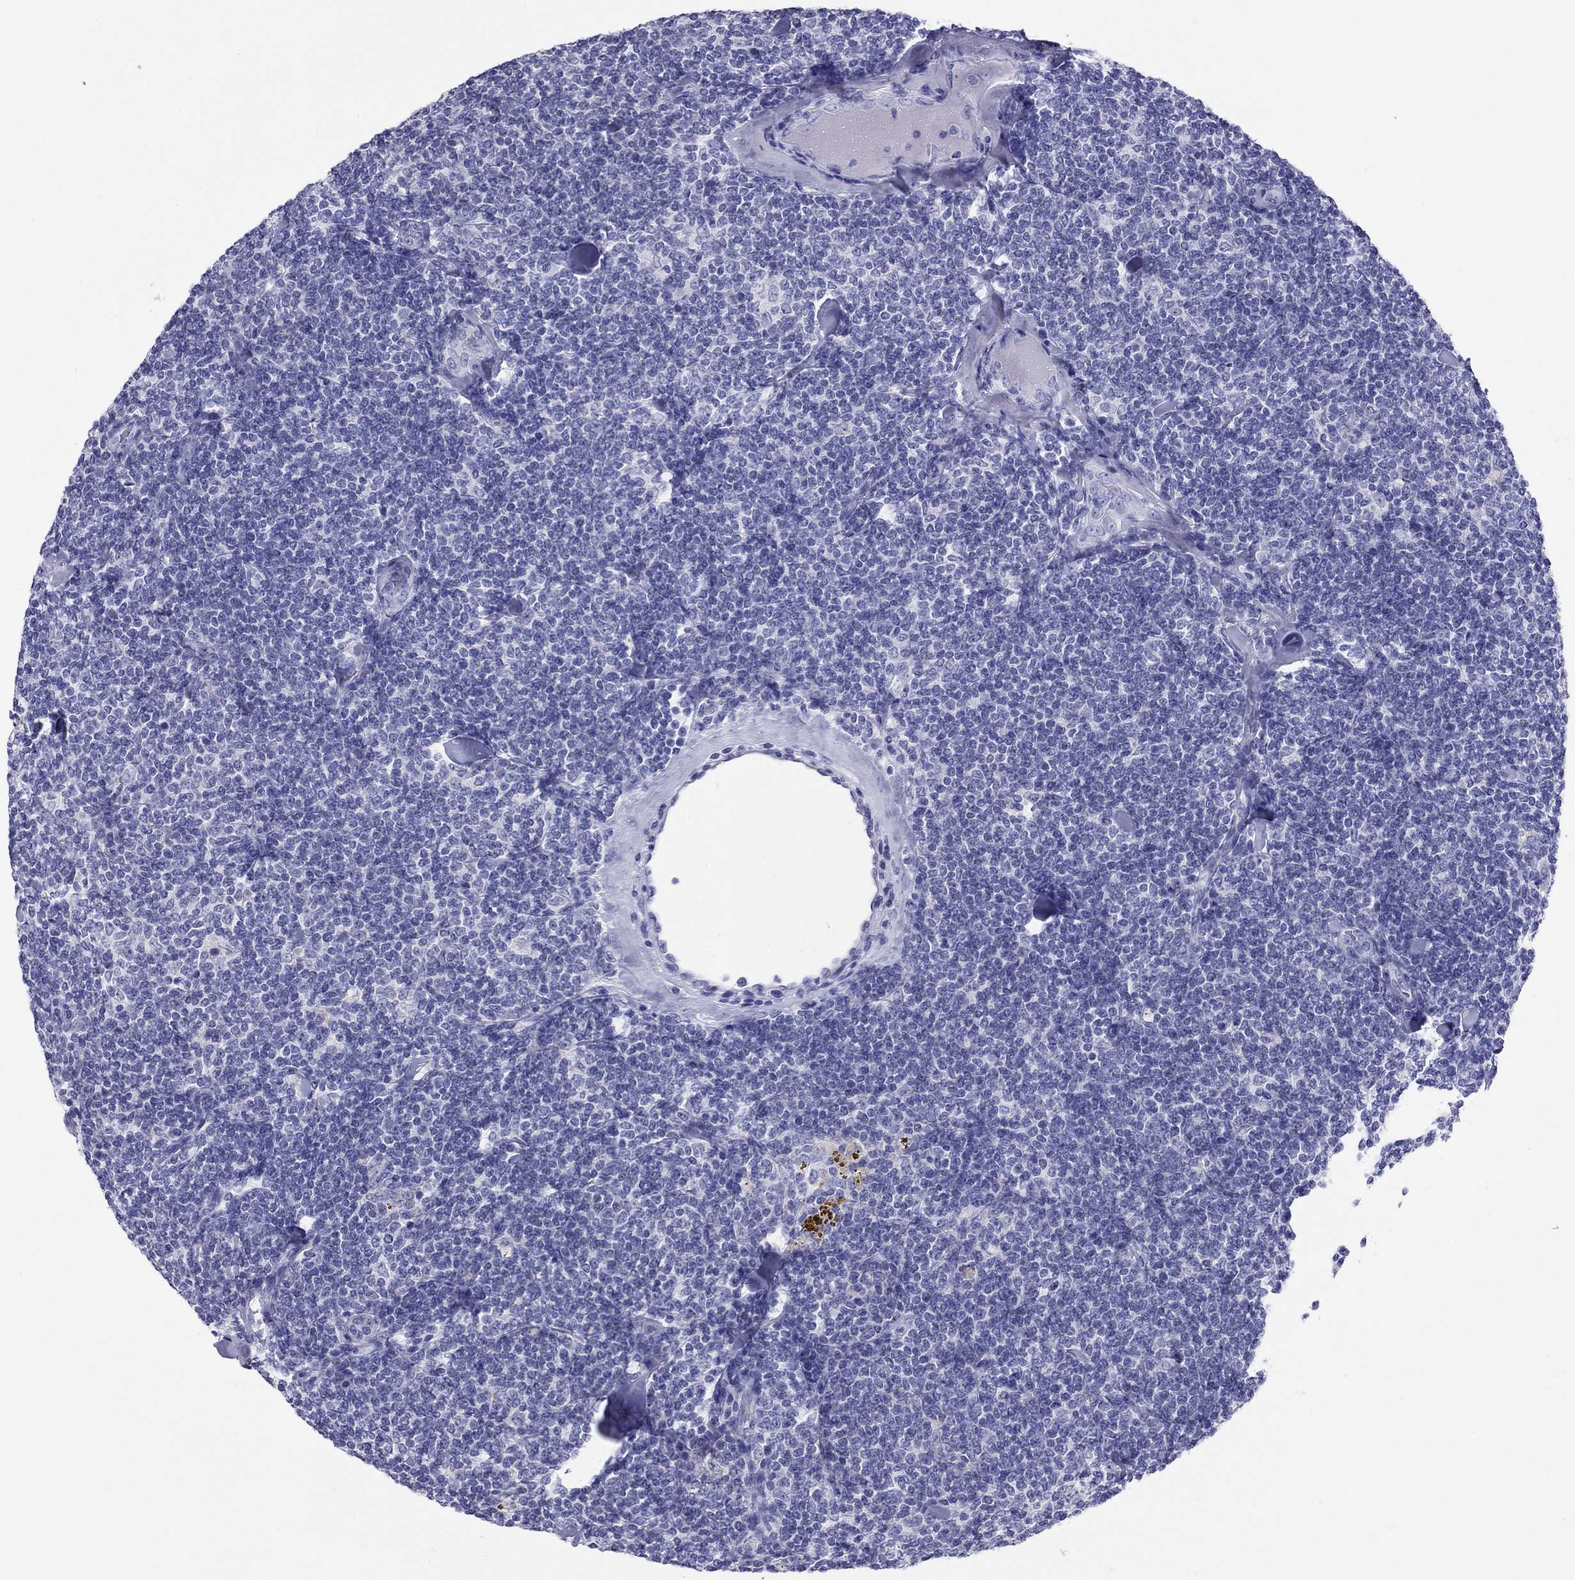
{"staining": {"intensity": "negative", "quantity": "none", "location": "none"}, "tissue": "lymphoma", "cell_type": "Tumor cells", "image_type": "cancer", "snomed": [{"axis": "morphology", "description": "Malignant lymphoma, non-Hodgkin's type, Low grade"}, {"axis": "topography", "description": "Lymph node"}], "caption": "Tumor cells show no significant protein positivity in low-grade malignant lymphoma, non-Hodgkin's type.", "gene": "DPY19L2", "patient": {"sex": "female", "age": 56}}